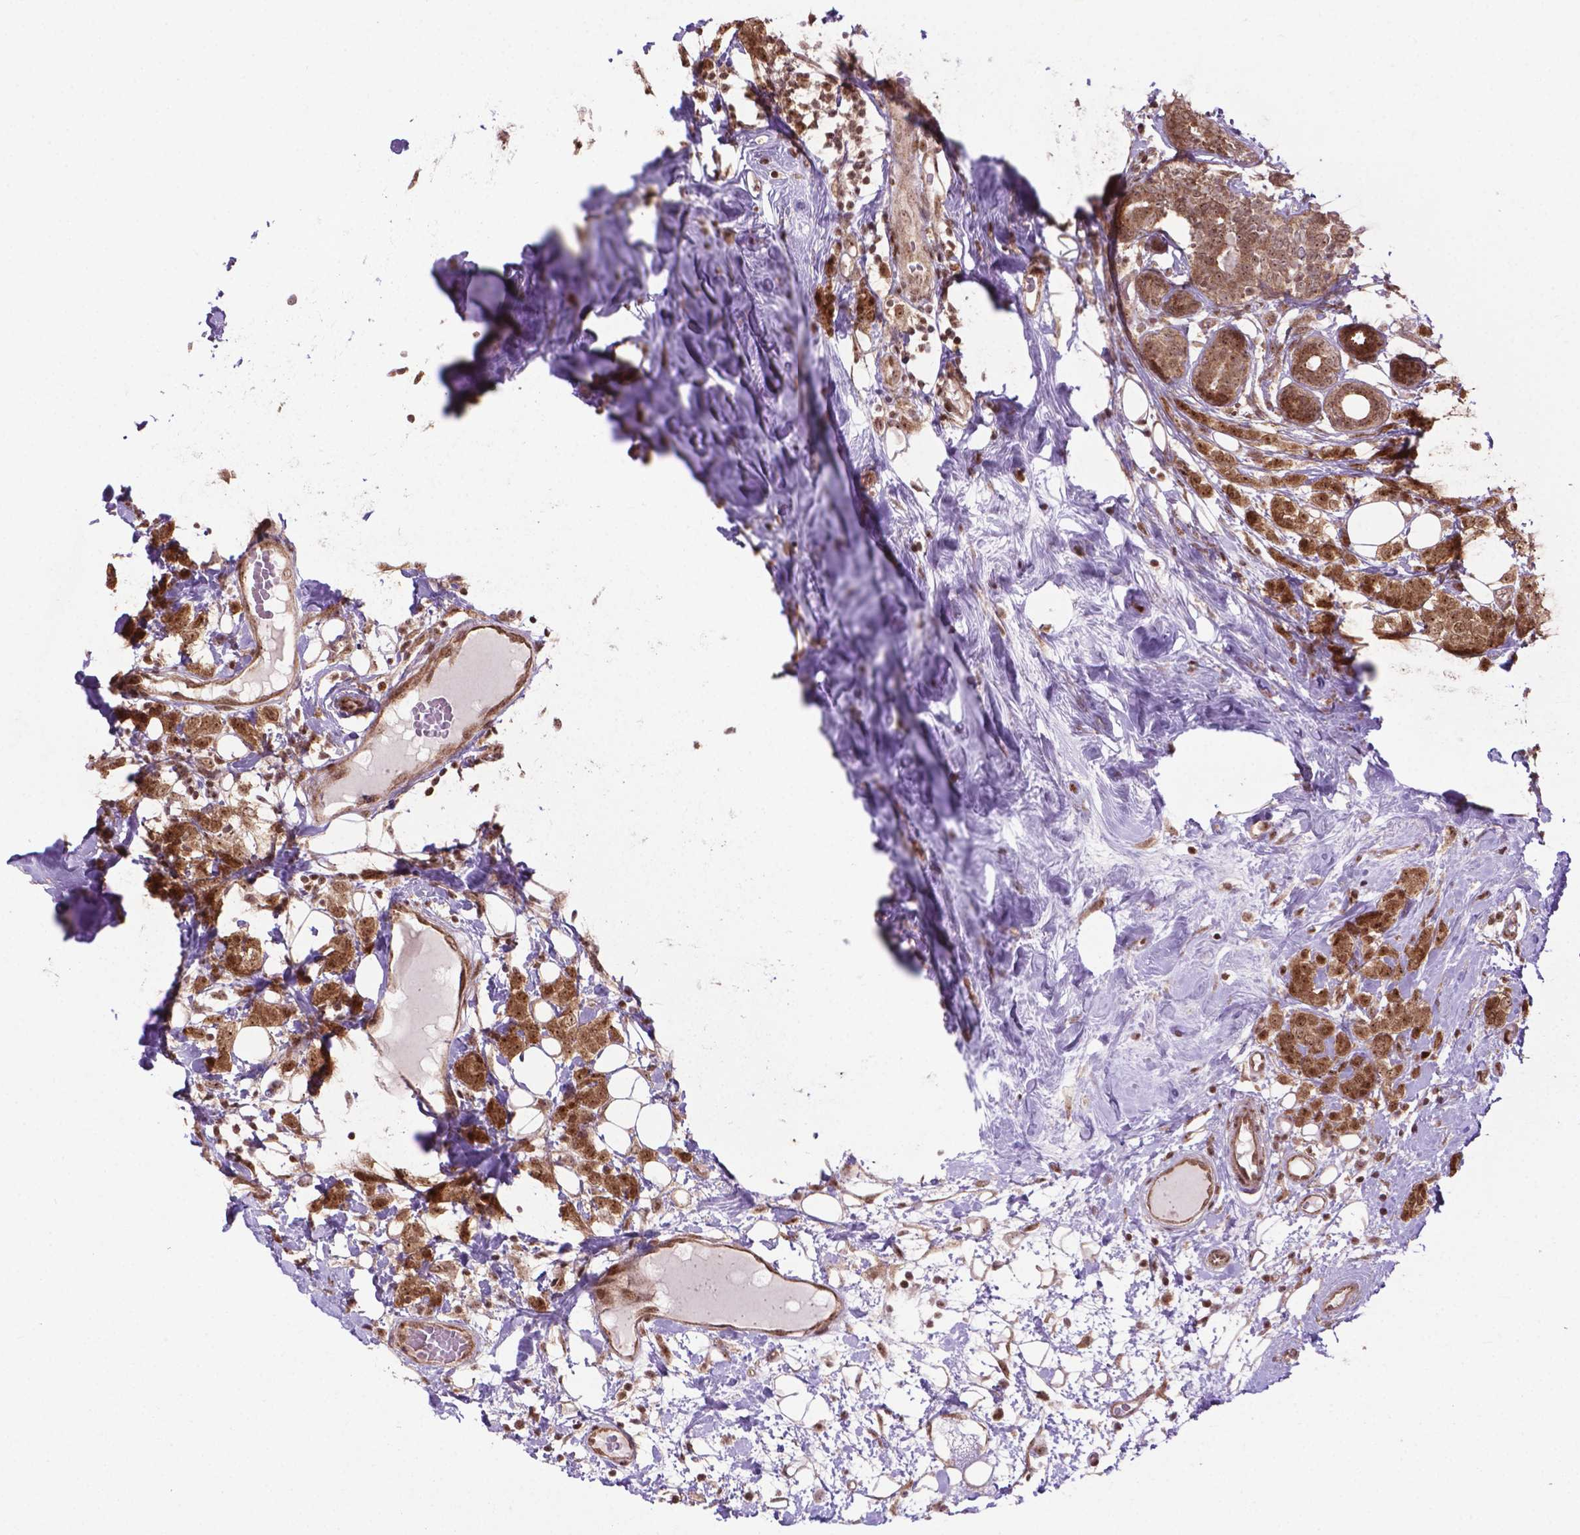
{"staining": {"intensity": "moderate", "quantity": ">75%", "location": "cytoplasmic/membranous,nuclear"}, "tissue": "breast cancer", "cell_type": "Tumor cells", "image_type": "cancer", "snomed": [{"axis": "morphology", "description": "Lobular carcinoma"}, {"axis": "topography", "description": "Breast"}], "caption": "A brown stain shows moderate cytoplasmic/membranous and nuclear expression of a protein in human breast lobular carcinoma tumor cells. (brown staining indicates protein expression, while blue staining denotes nuclei).", "gene": "CSNK2A1", "patient": {"sex": "female", "age": 49}}